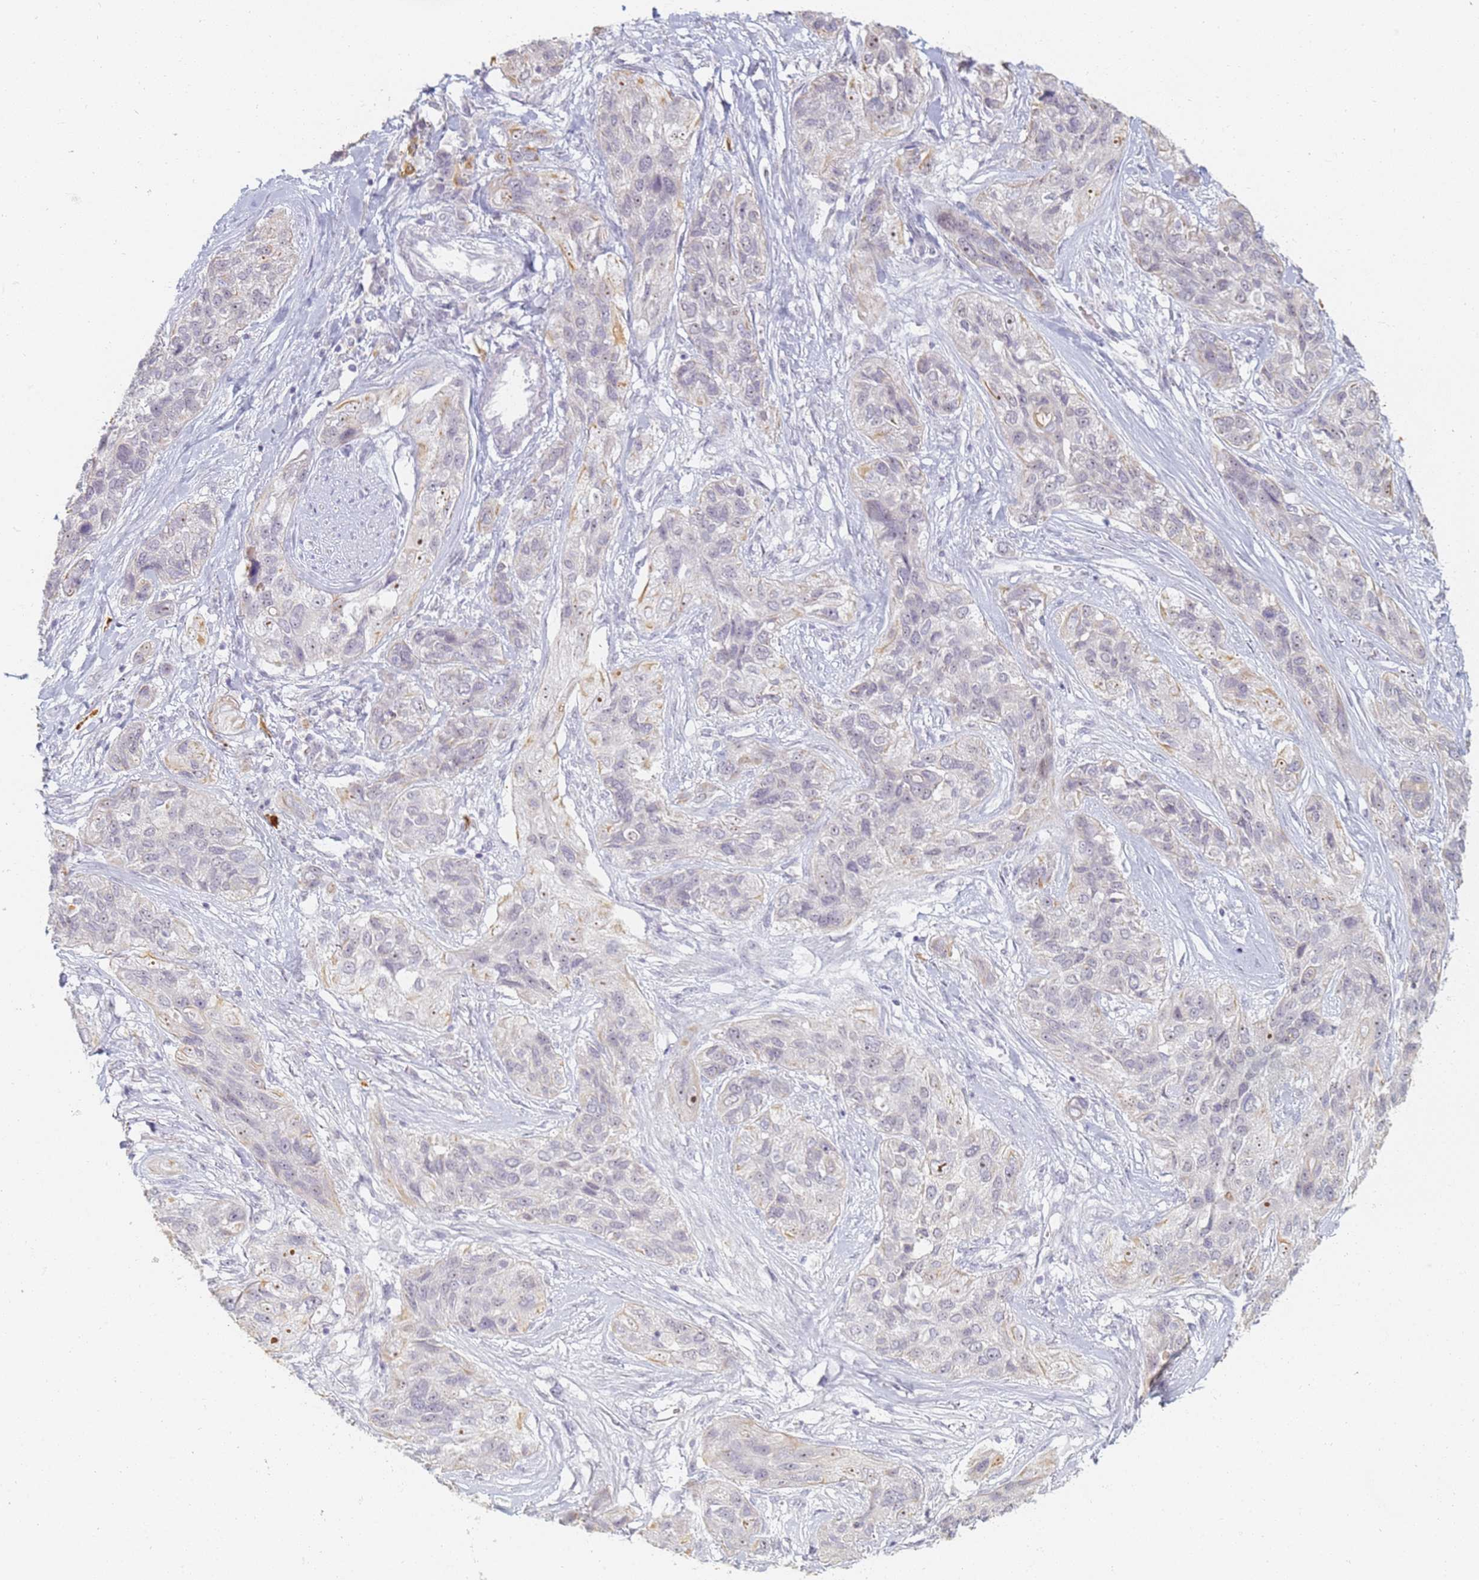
{"staining": {"intensity": "negative", "quantity": "none", "location": "none"}, "tissue": "lung cancer", "cell_type": "Tumor cells", "image_type": "cancer", "snomed": [{"axis": "morphology", "description": "Squamous cell carcinoma, NOS"}, {"axis": "topography", "description": "Lung"}], "caption": "Tumor cells are negative for protein expression in human squamous cell carcinoma (lung).", "gene": "SLC38A9", "patient": {"sex": "female", "age": 70}}